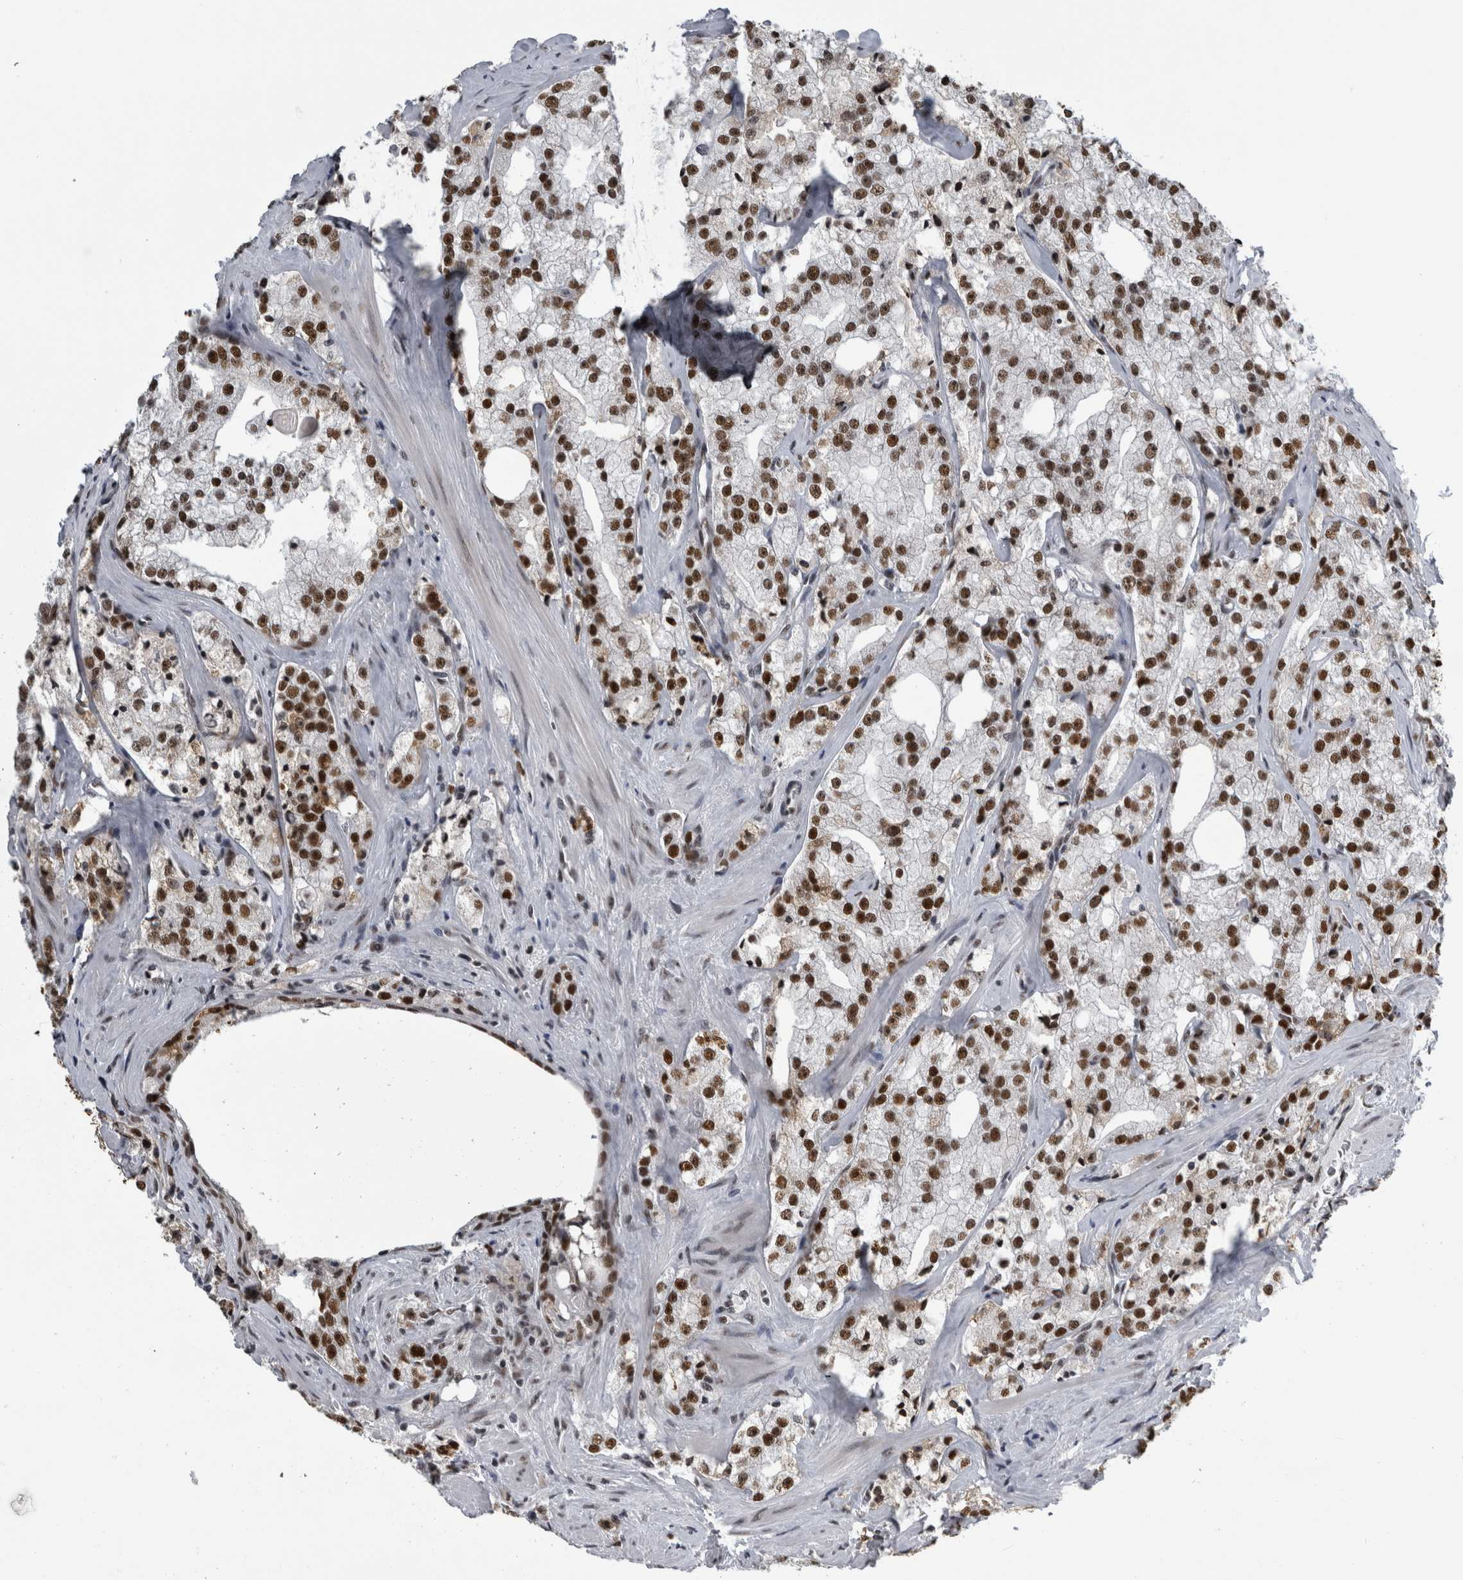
{"staining": {"intensity": "strong", "quantity": ">75%", "location": "nuclear"}, "tissue": "prostate cancer", "cell_type": "Tumor cells", "image_type": "cancer", "snomed": [{"axis": "morphology", "description": "Adenocarcinoma, High grade"}, {"axis": "topography", "description": "Prostate"}], "caption": "Protein expression by immunohistochemistry (IHC) reveals strong nuclear expression in approximately >75% of tumor cells in prostate adenocarcinoma (high-grade).", "gene": "ZSCAN2", "patient": {"sex": "male", "age": 64}}